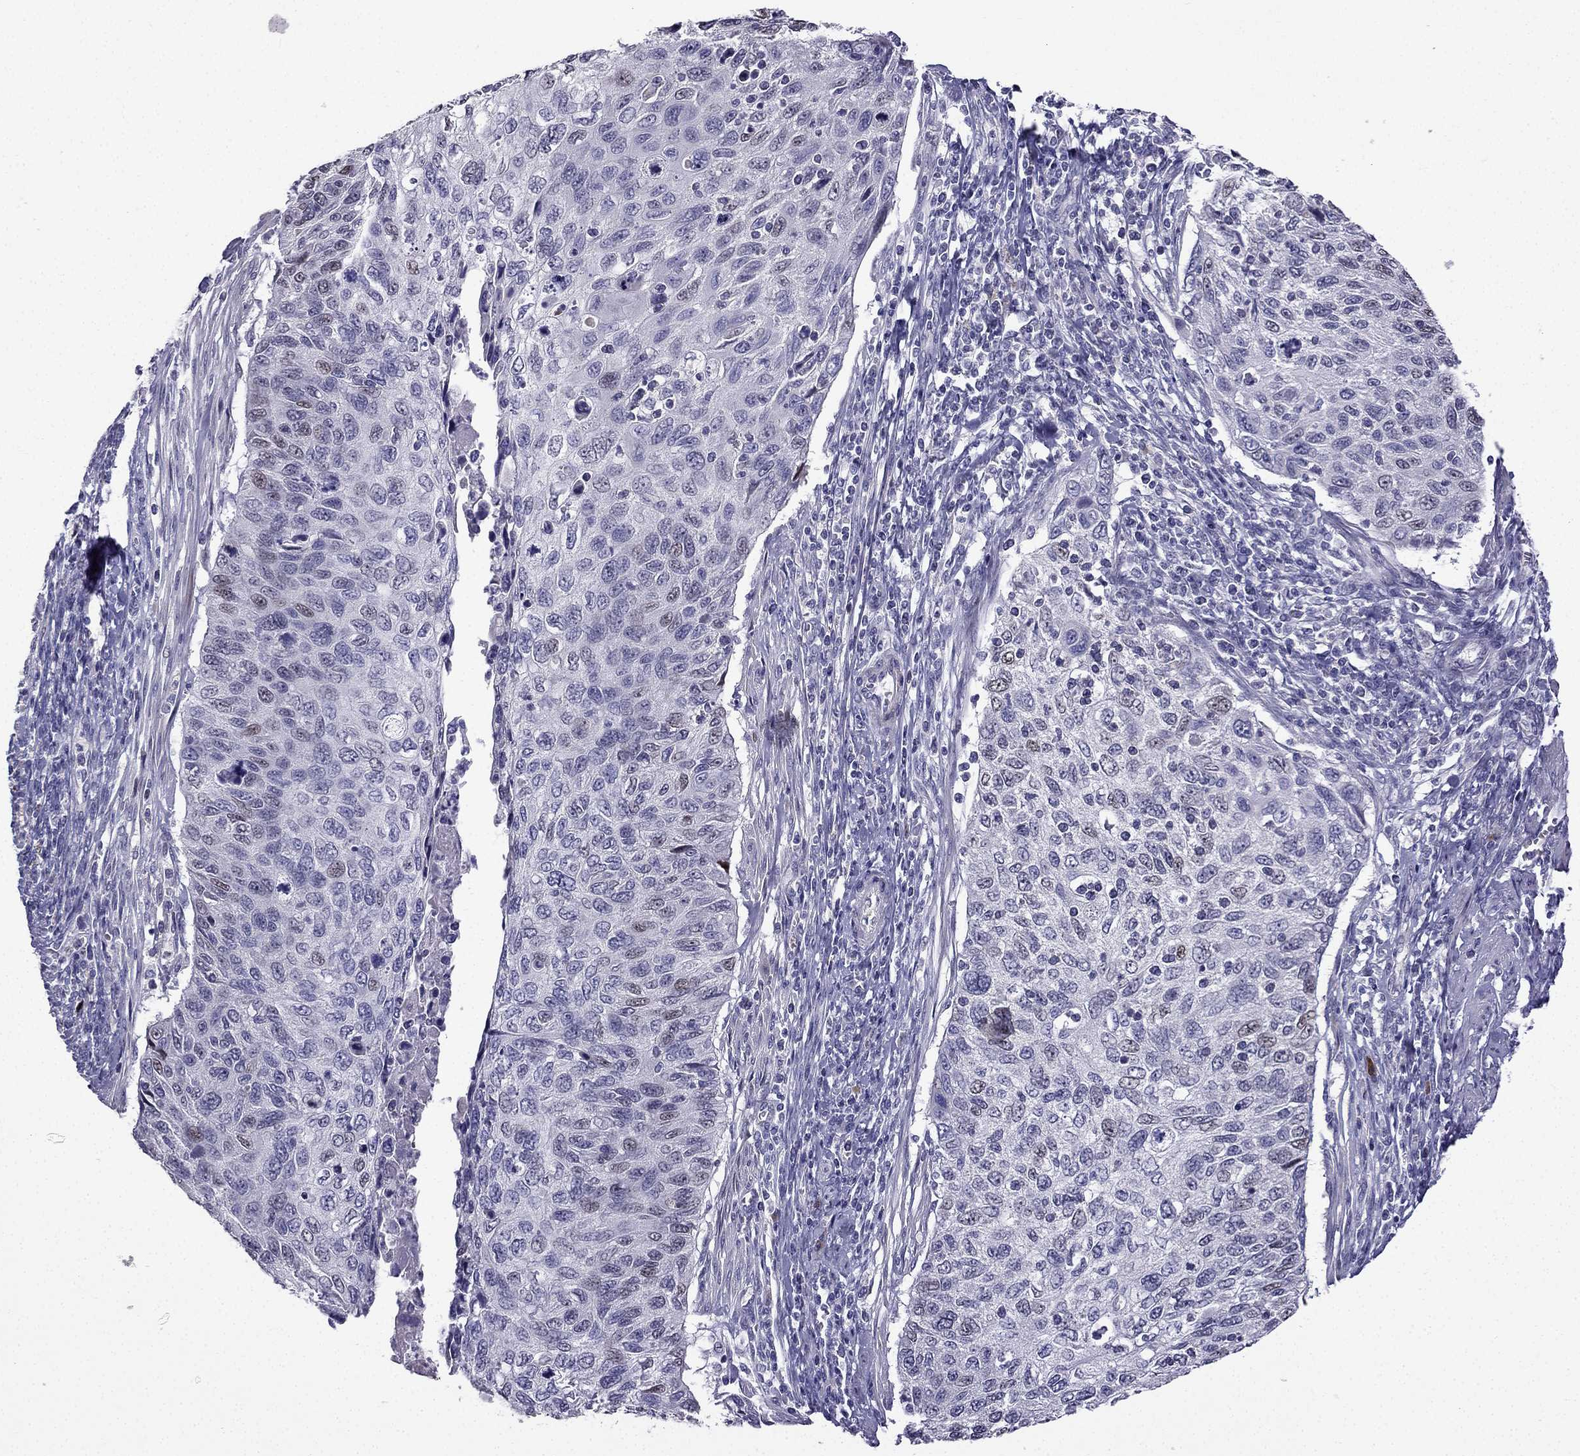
{"staining": {"intensity": "weak", "quantity": "<25%", "location": "nuclear"}, "tissue": "cervical cancer", "cell_type": "Tumor cells", "image_type": "cancer", "snomed": [{"axis": "morphology", "description": "Squamous cell carcinoma, NOS"}, {"axis": "topography", "description": "Cervix"}], "caption": "An immunohistochemistry (IHC) photomicrograph of cervical cancer (squamous cell carcinoma) is shown. There is no staining in tumor cells of cervical cancer (squamous cell carcinoma). (DAB (3,3'-diaminobenzidine) IHC, high magnification).", "gene": "UHRF1", "patient": {"sex": "female", "age": 70}}